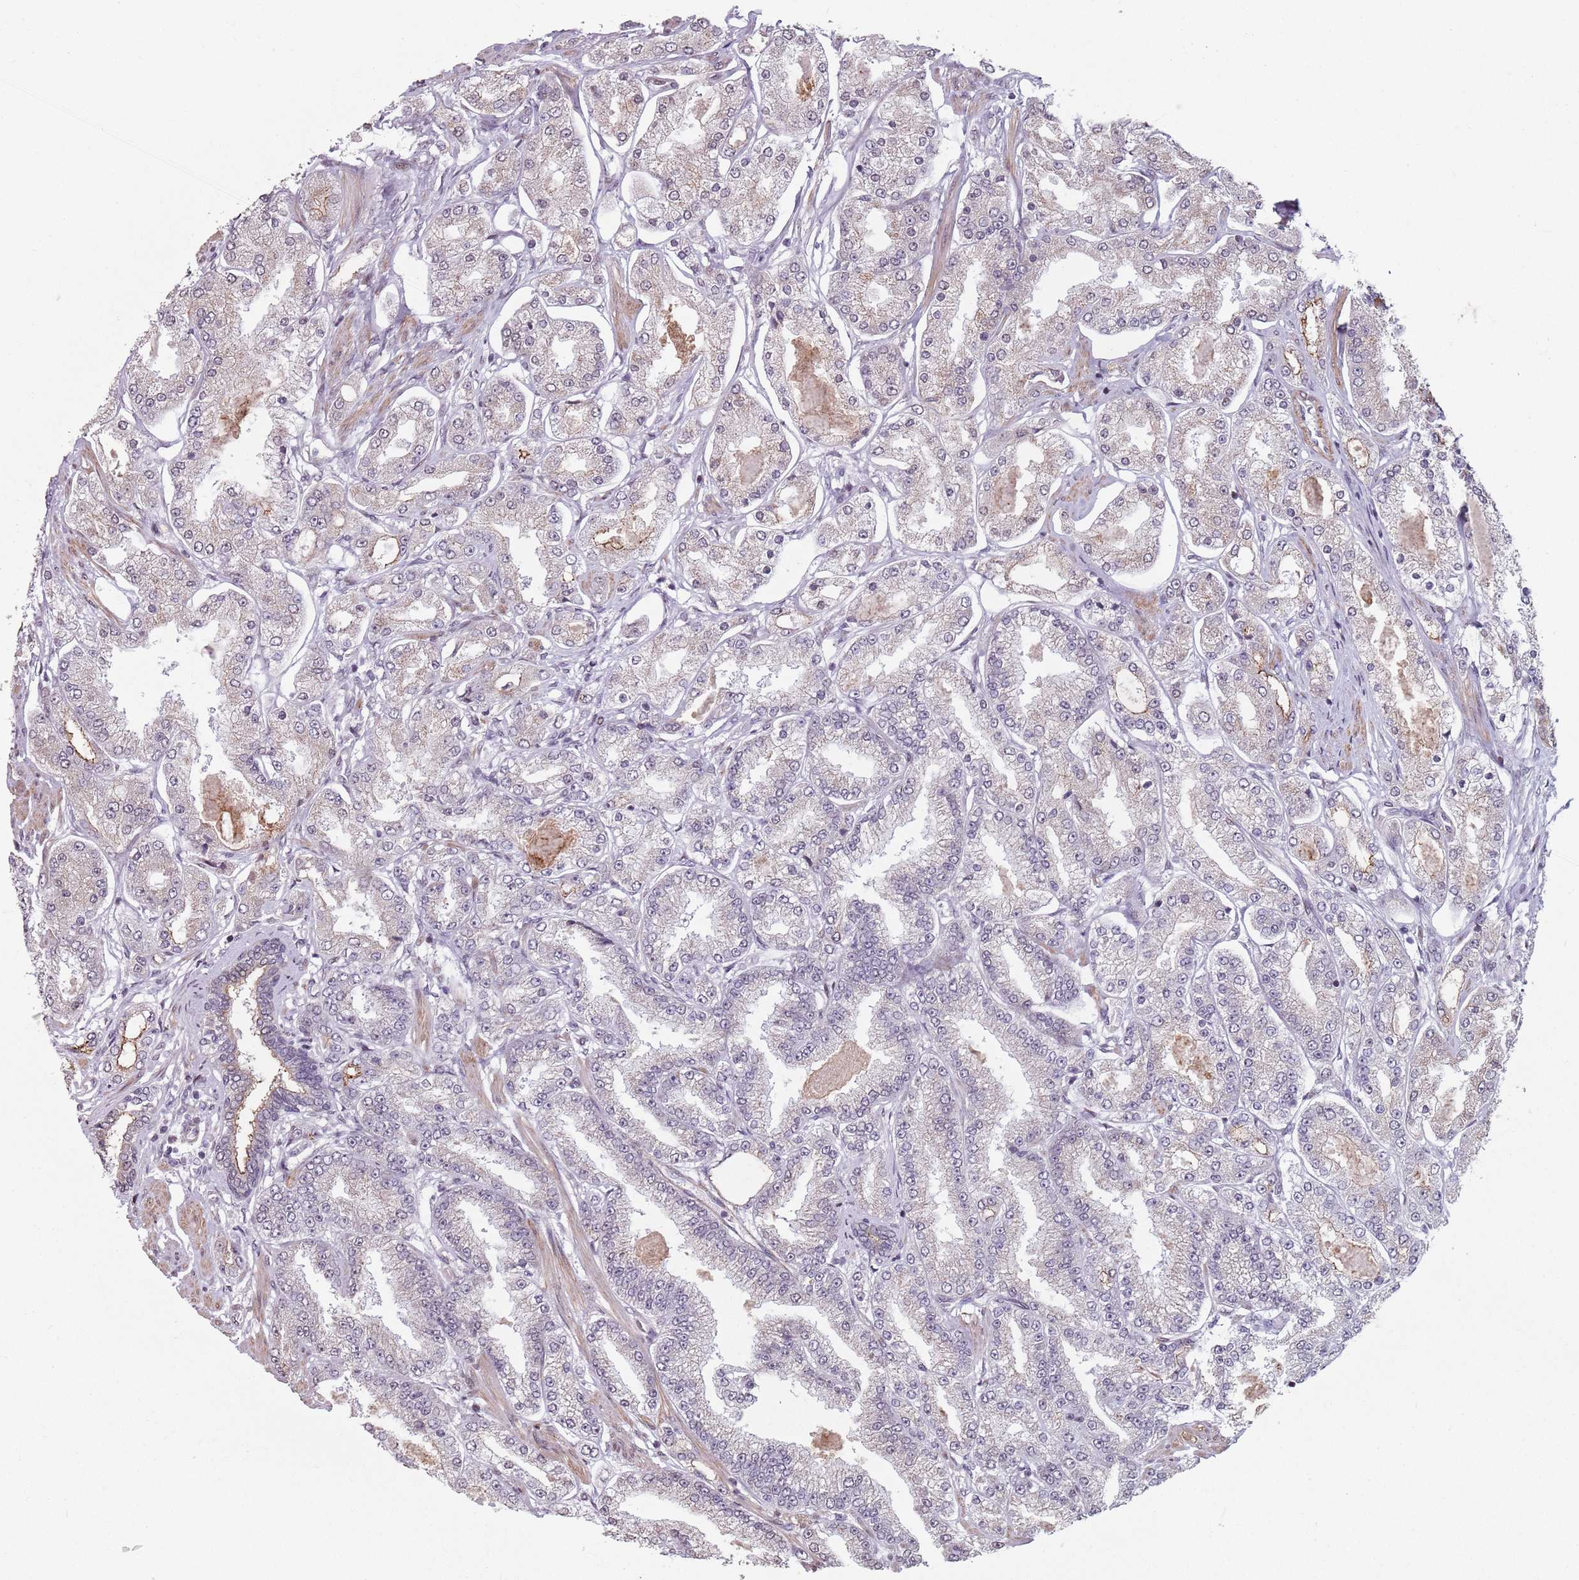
{"staining": {"intensity": "weak", "quantity": "<25%", "location": "cytoplasmic/membranous"}, "tissue": "prostate cancer", "cell_type": "Tumor cells", "image_type": "cancer", "snomed": [{"axis": "morphology", "description": "Adenocarcinoma, High grade"}, {"axis": "topography", "description": "Prostate"}], "caption": "A micrograph of prostate cancer (high-grade adenocarcinoma) stained for a protein exhibits no brown staining in tumor cells. The staining is performed using DAB brown chromogen with nuclei counter-stained in using hematoxylin.", "gene": "TMC4", "patient": {"sex": "male", "age": 69}}